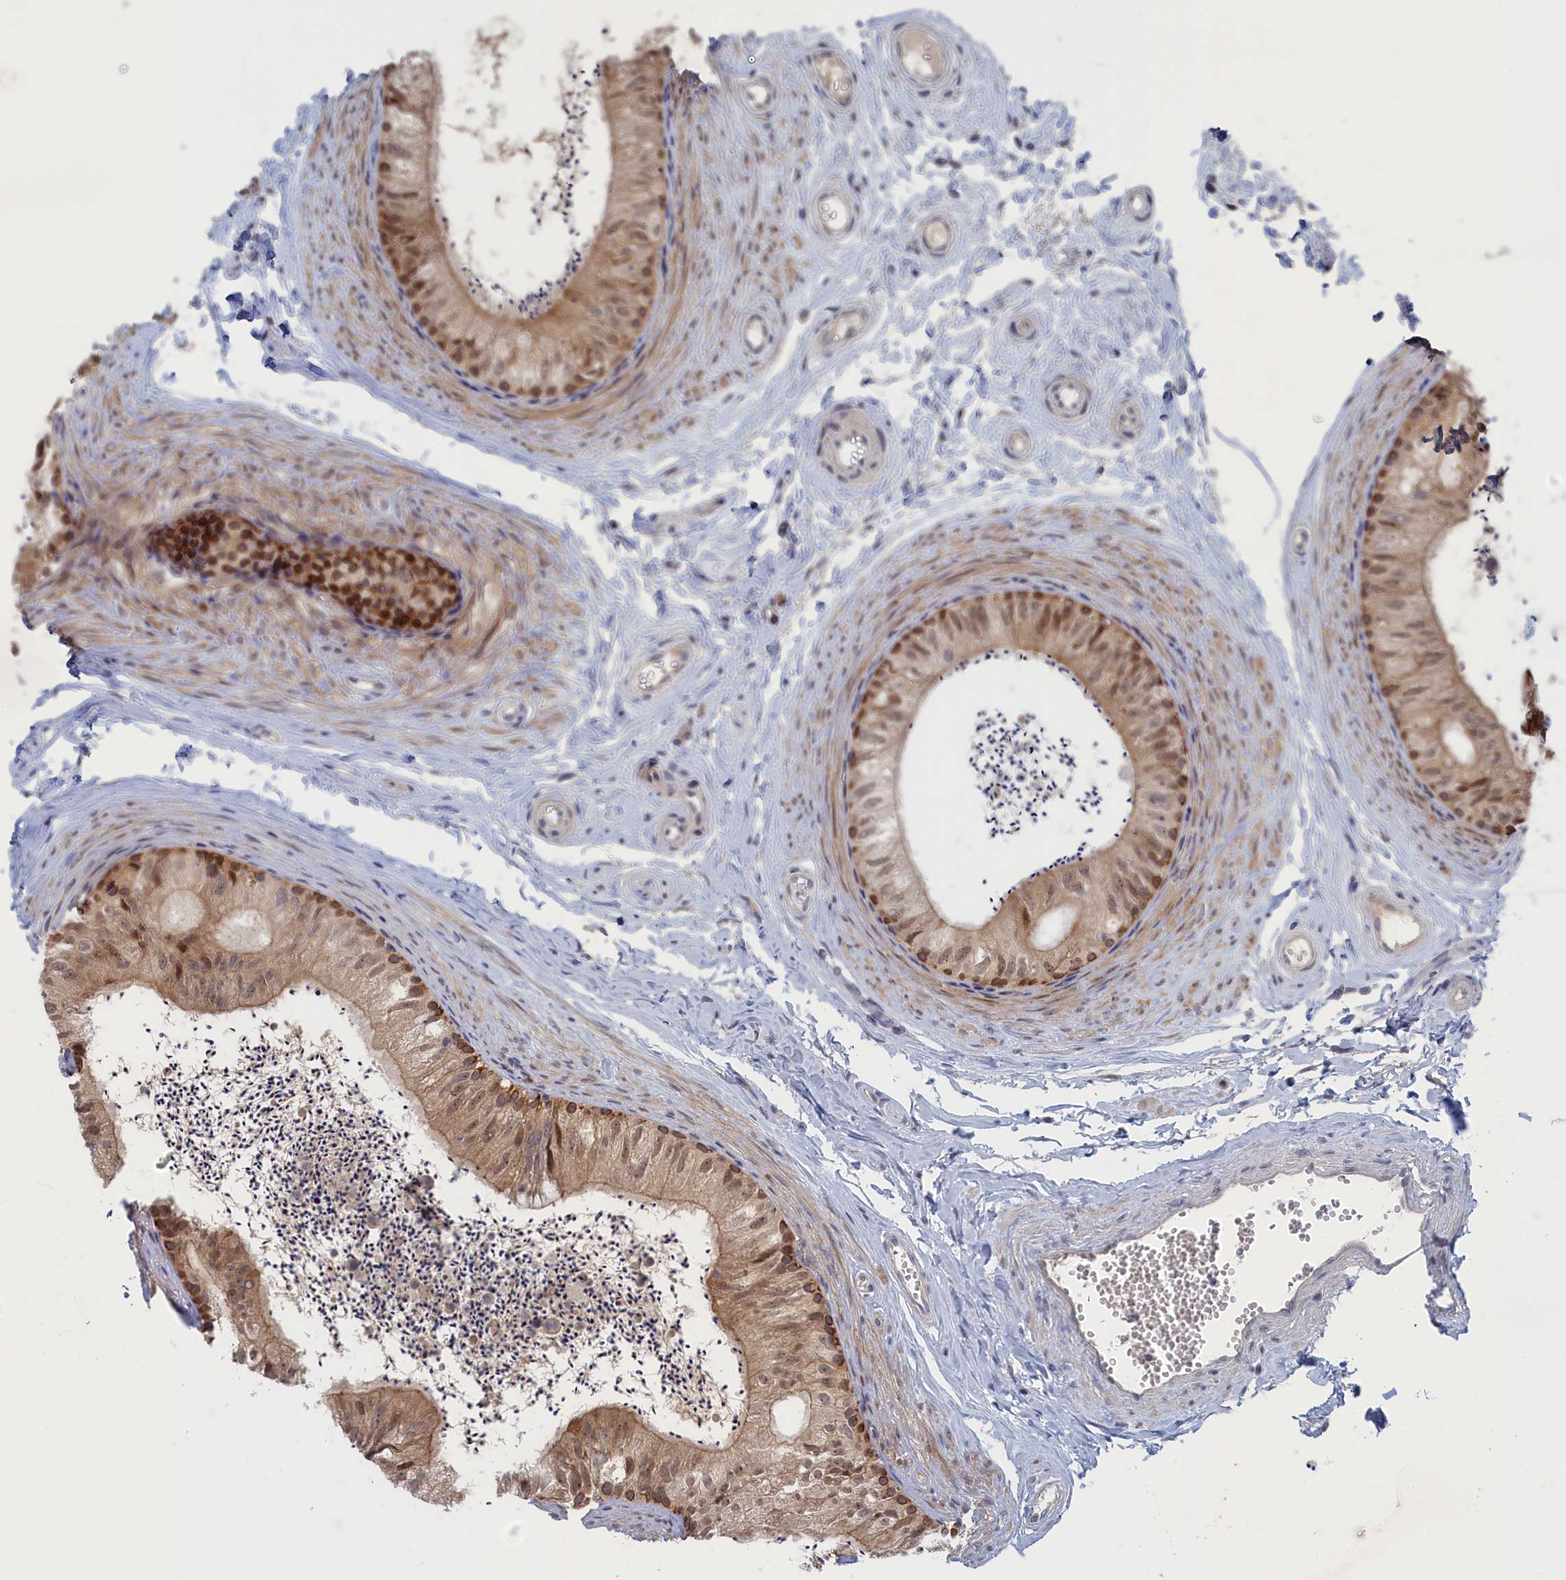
{"staining": {"intensity": "strong", "quantity": "<25%", "location": "cytoplasmic/membranous"}, "tissue": "epididymis", "cell_type": "Glandular cells", "image_type": "normal", "snomed": [{"axis": "morphology", "description": "Normal tissue, NOS"}, {"axis": "topography", "description": "Epididymis"}], "caption": "Protein staining shows strong cytoplasmic/membranous positivity in about <25% of glandular cells in unremarkable epididymis.", "gene": "IRGQ", "patient": {"sex": "male", "age": 56}}